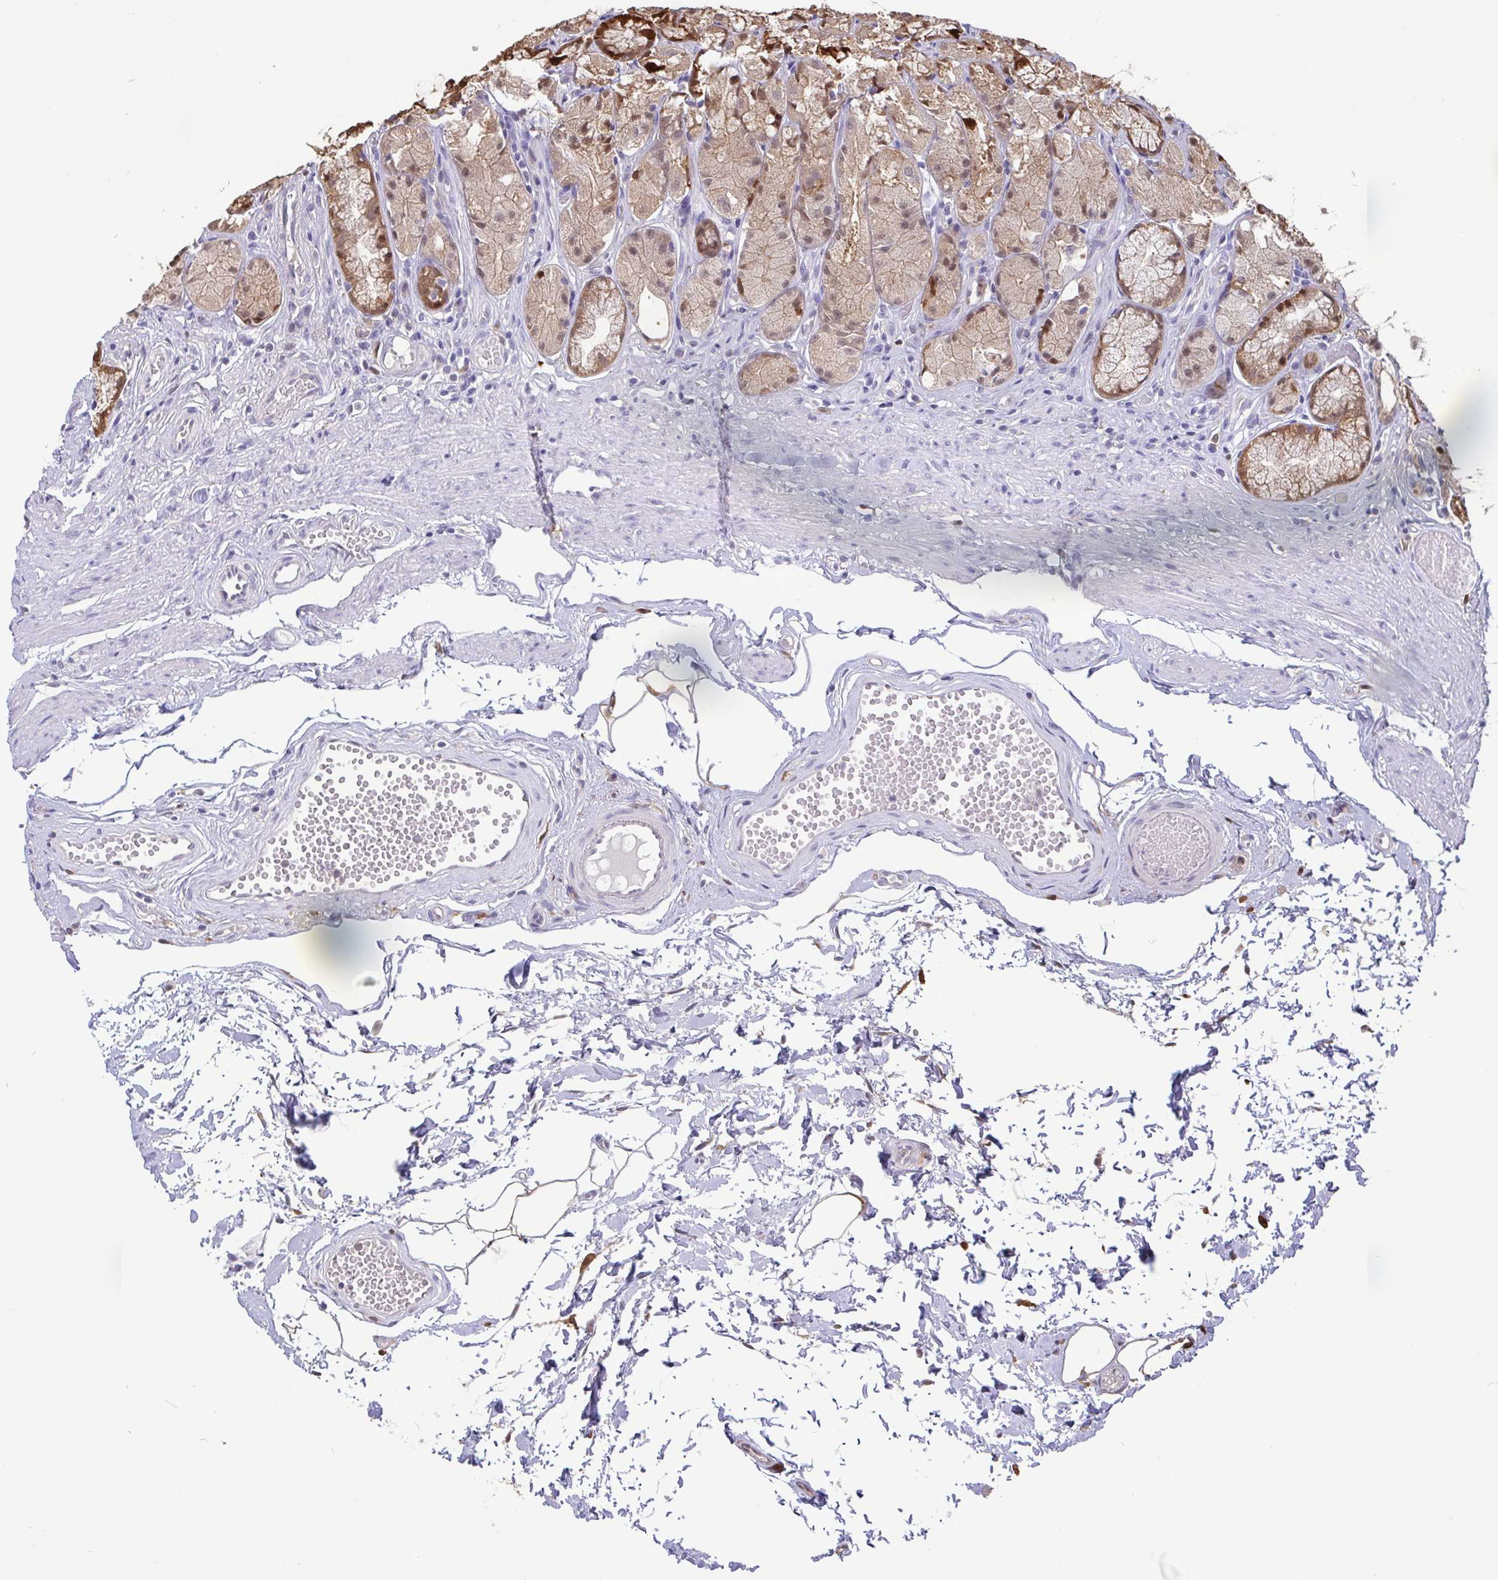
{"staining": {"intensity": "moderate", "quantity": "25%-75%", "location": "cytoplasmic/membranous,nuclear"}, "tissue": "stomach", "cell_type": "Glandular cells", "image_type": "normal", "snomed": [{"axis": "morphology", "description": "Normal tissue, NOS"}, {"axis": "topography", "description": "Stomach"}], "caption": "Immunohistochemistry (DAB) staining of unremarkable human stomach reveals moderate cytoplasmic/membranous,nuclear protein expression in approximately 25%-75% of glandular cells.", "gene": "IDH1", "patient": {"sex": "male", "age": 70}}